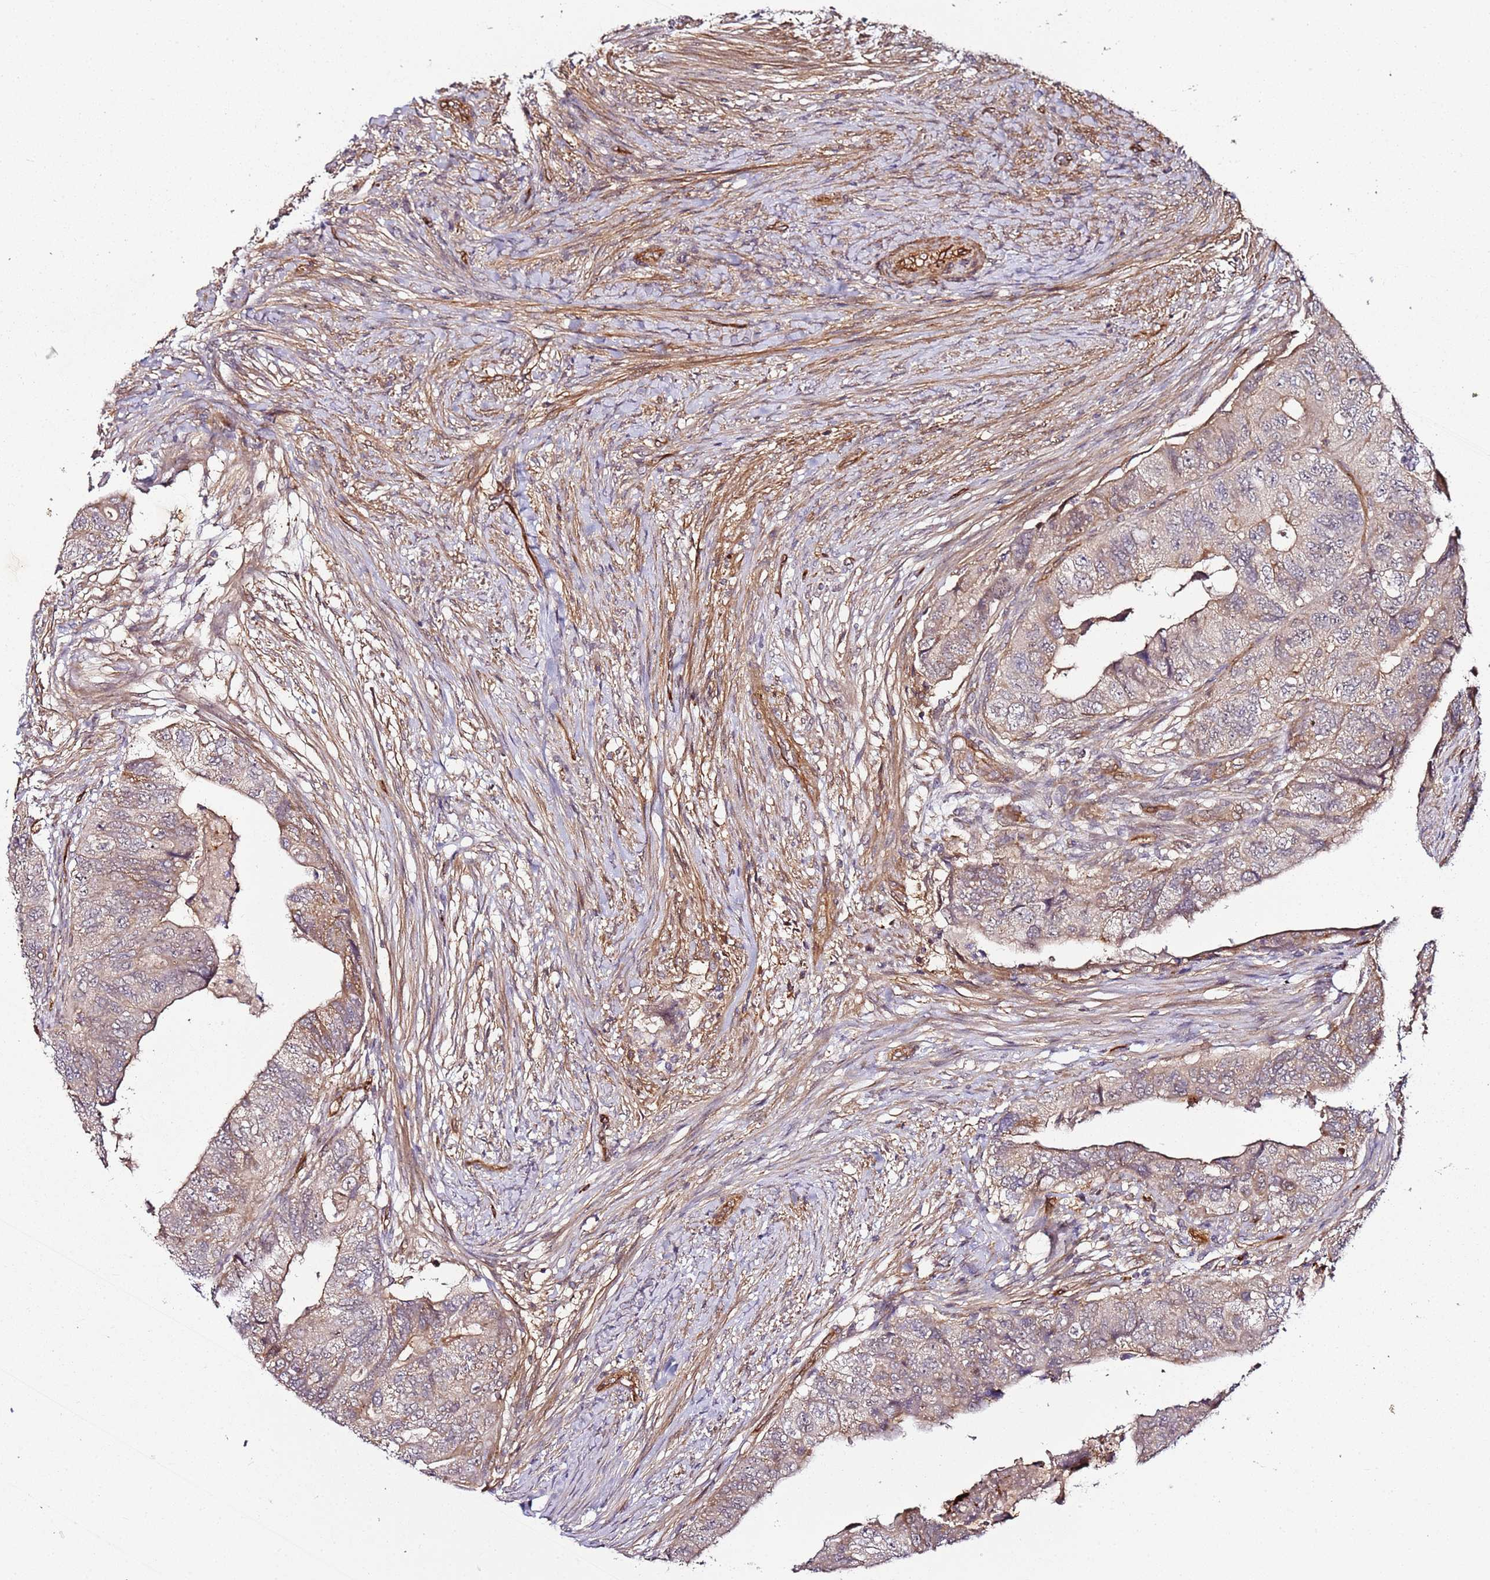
{"staining": {"intensity": "weak", "quantity": "25%-75%", "location": "cytoplasmic/membranous"}, "tissue": "colorectal cancer", "cell_type": "Tumor cells", "image_type": "cancer", "snomed": [{"axis": "morphology", "description": "Adenocarcinoma, NOS"}, {"axis": "topography", "description": "Rectum"}], "caption": "Colorectal cancer stained for a protein (brown) exhibits weak cytoplasmic/membranous positive expression in approximately 25%-75% of tumor cells.", "gene": "CCNYL1", "patient": {"sex": "male", "age": 63}}